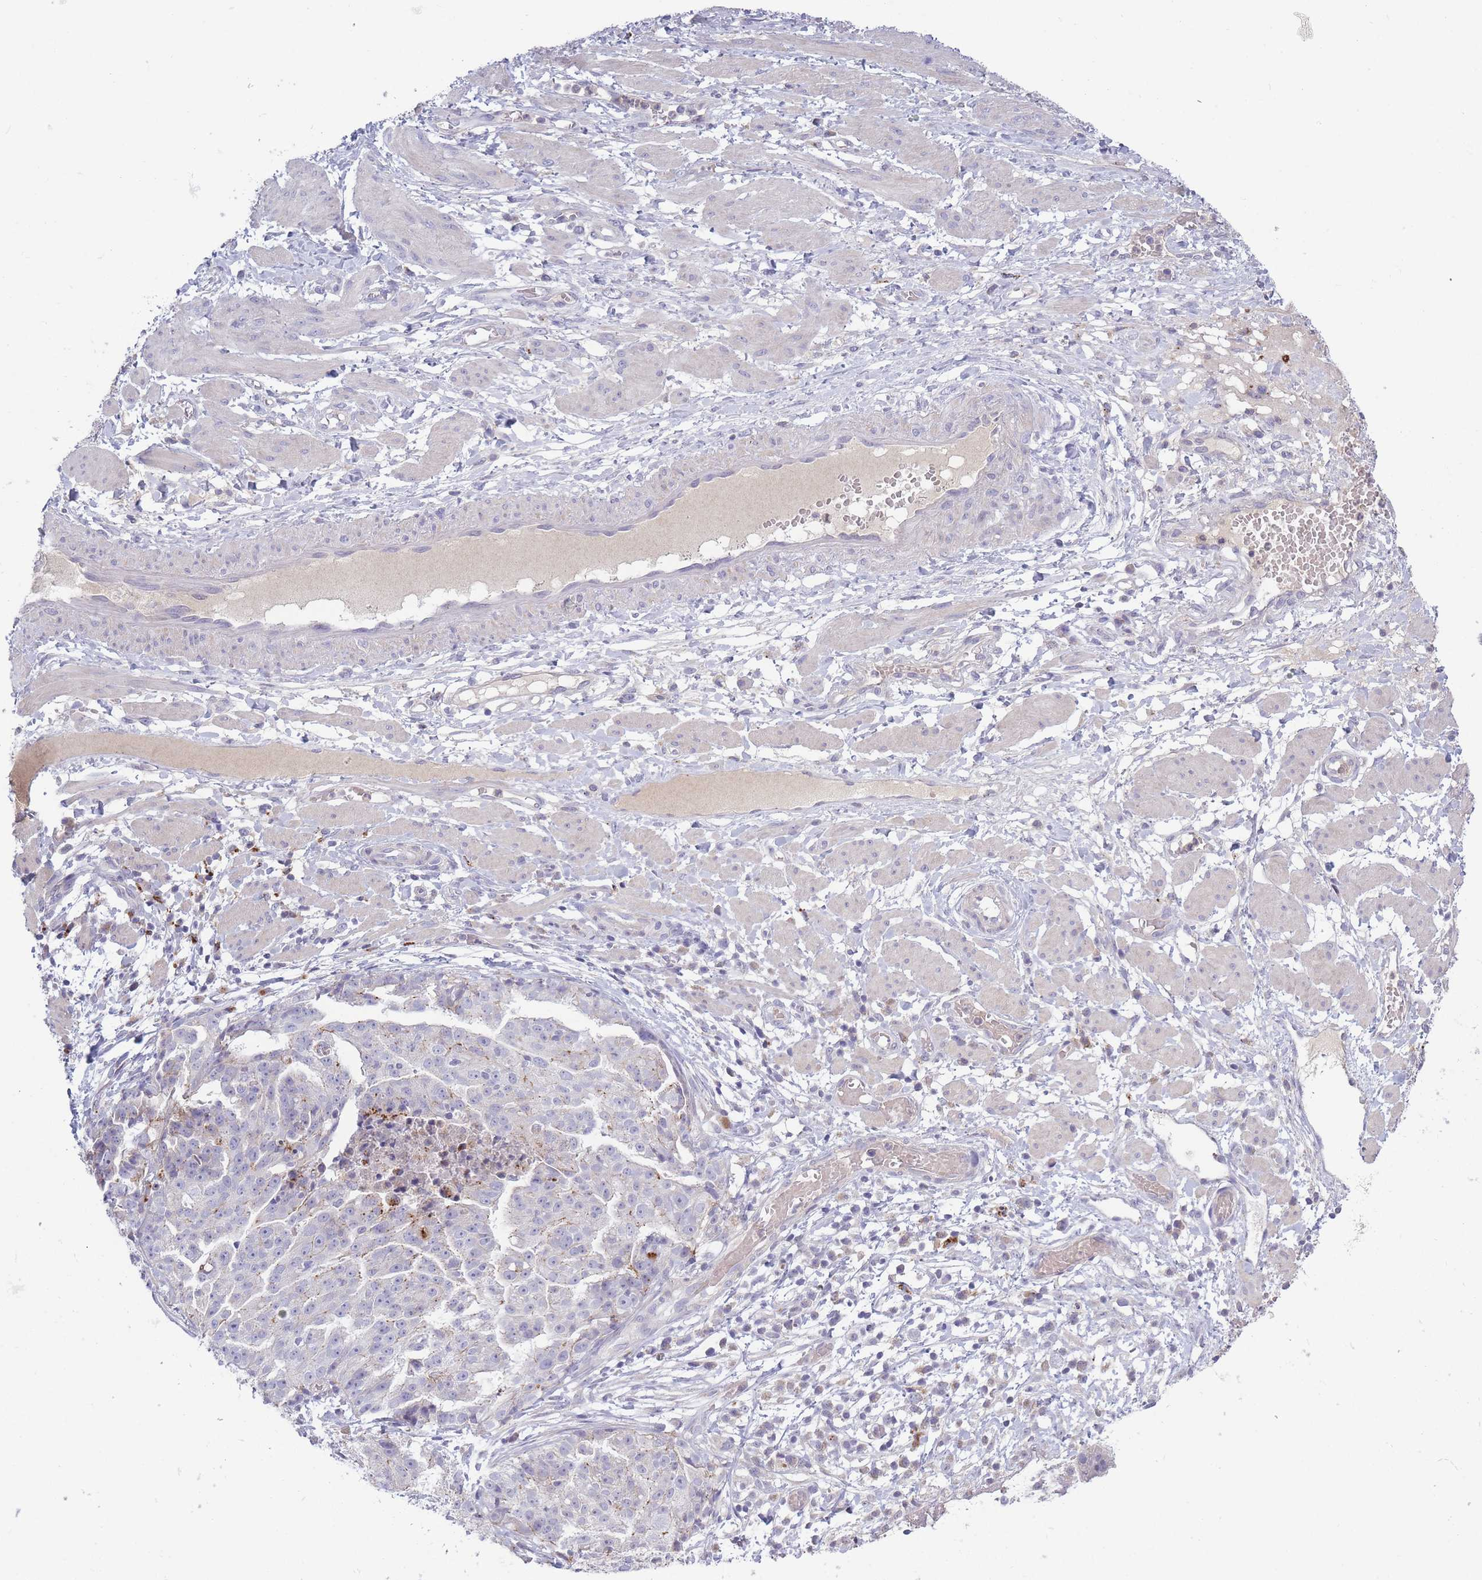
{"staining": {"intensity": "negative", "quantity": "none", "location": "none"}, "tissue": "ovarian cancer", "cell_type": "Tumor cells", "image_type": "cancer", "snomed": [{"axis": "morphology", "description": "Cystadenocarcinoma, serous, NOS"}, {"axis": "topography", "description": "Ovary"}], "caption": "Histopathology image shows no significant protein staining in tumor cells of serous cystadenocarcinoma (ovarian).", "gene": "TRIM61", "patient": {"sex": "female", "age": 58}}